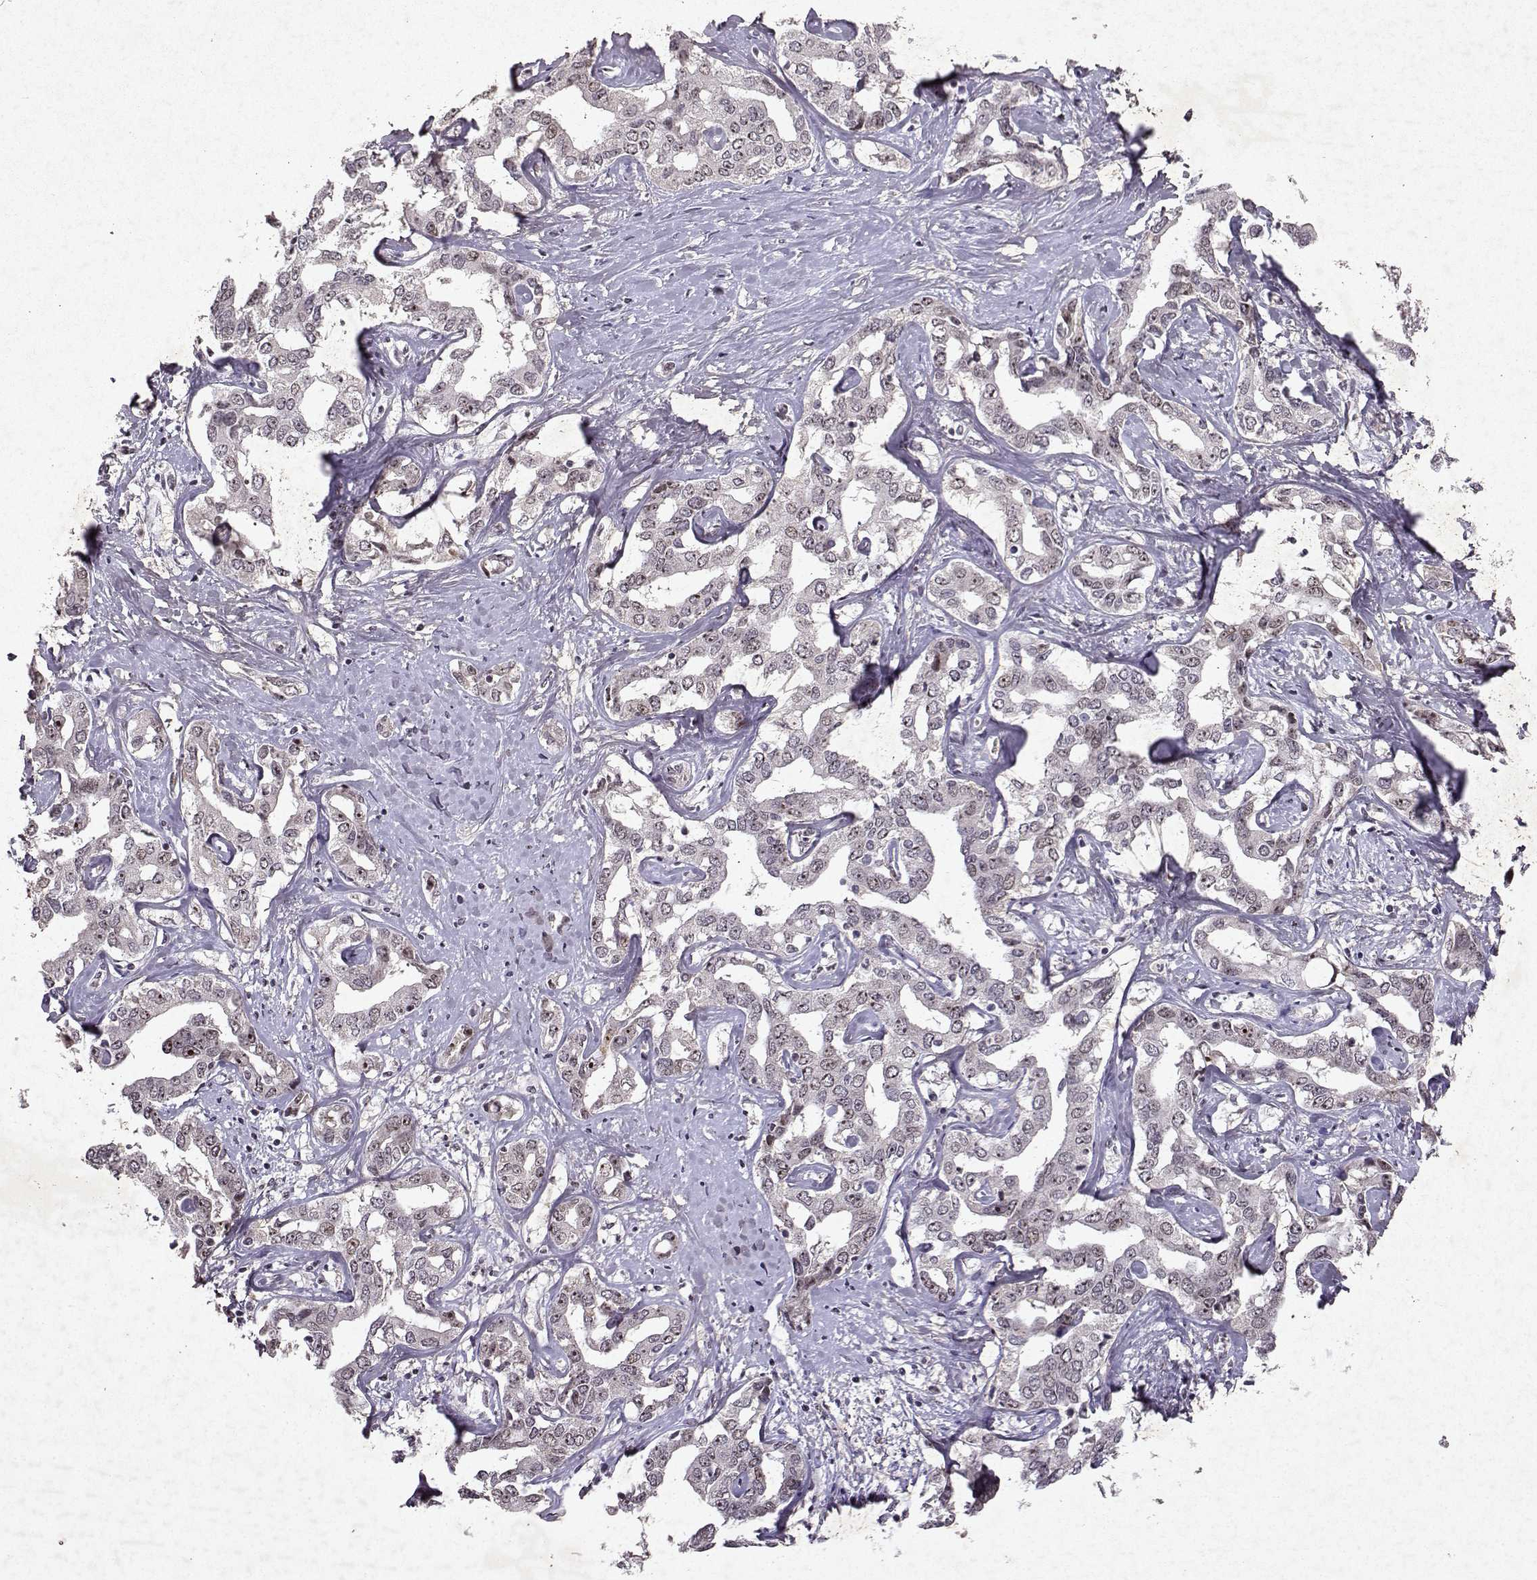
{"staining": {"intensity": "negative", "quantity": "none", "location": "none"}, "tissue": "liver cancer", "cell_type": "Tumor cells", "image_type": "cancer", "snomed": [{"axis": "morphology", "description": "Cholangiocarcinoma"}, {"axis": "topography", "description": "Liver"}], "caption": "Tumor cells are negative for protein expression in human cholangiocarcinoma (liver). (DAB (3,3'-diaminobenzidine) IHC, high magnification).", "gene": "DDX56", "patient": {"sex": "male", "age": 59}}